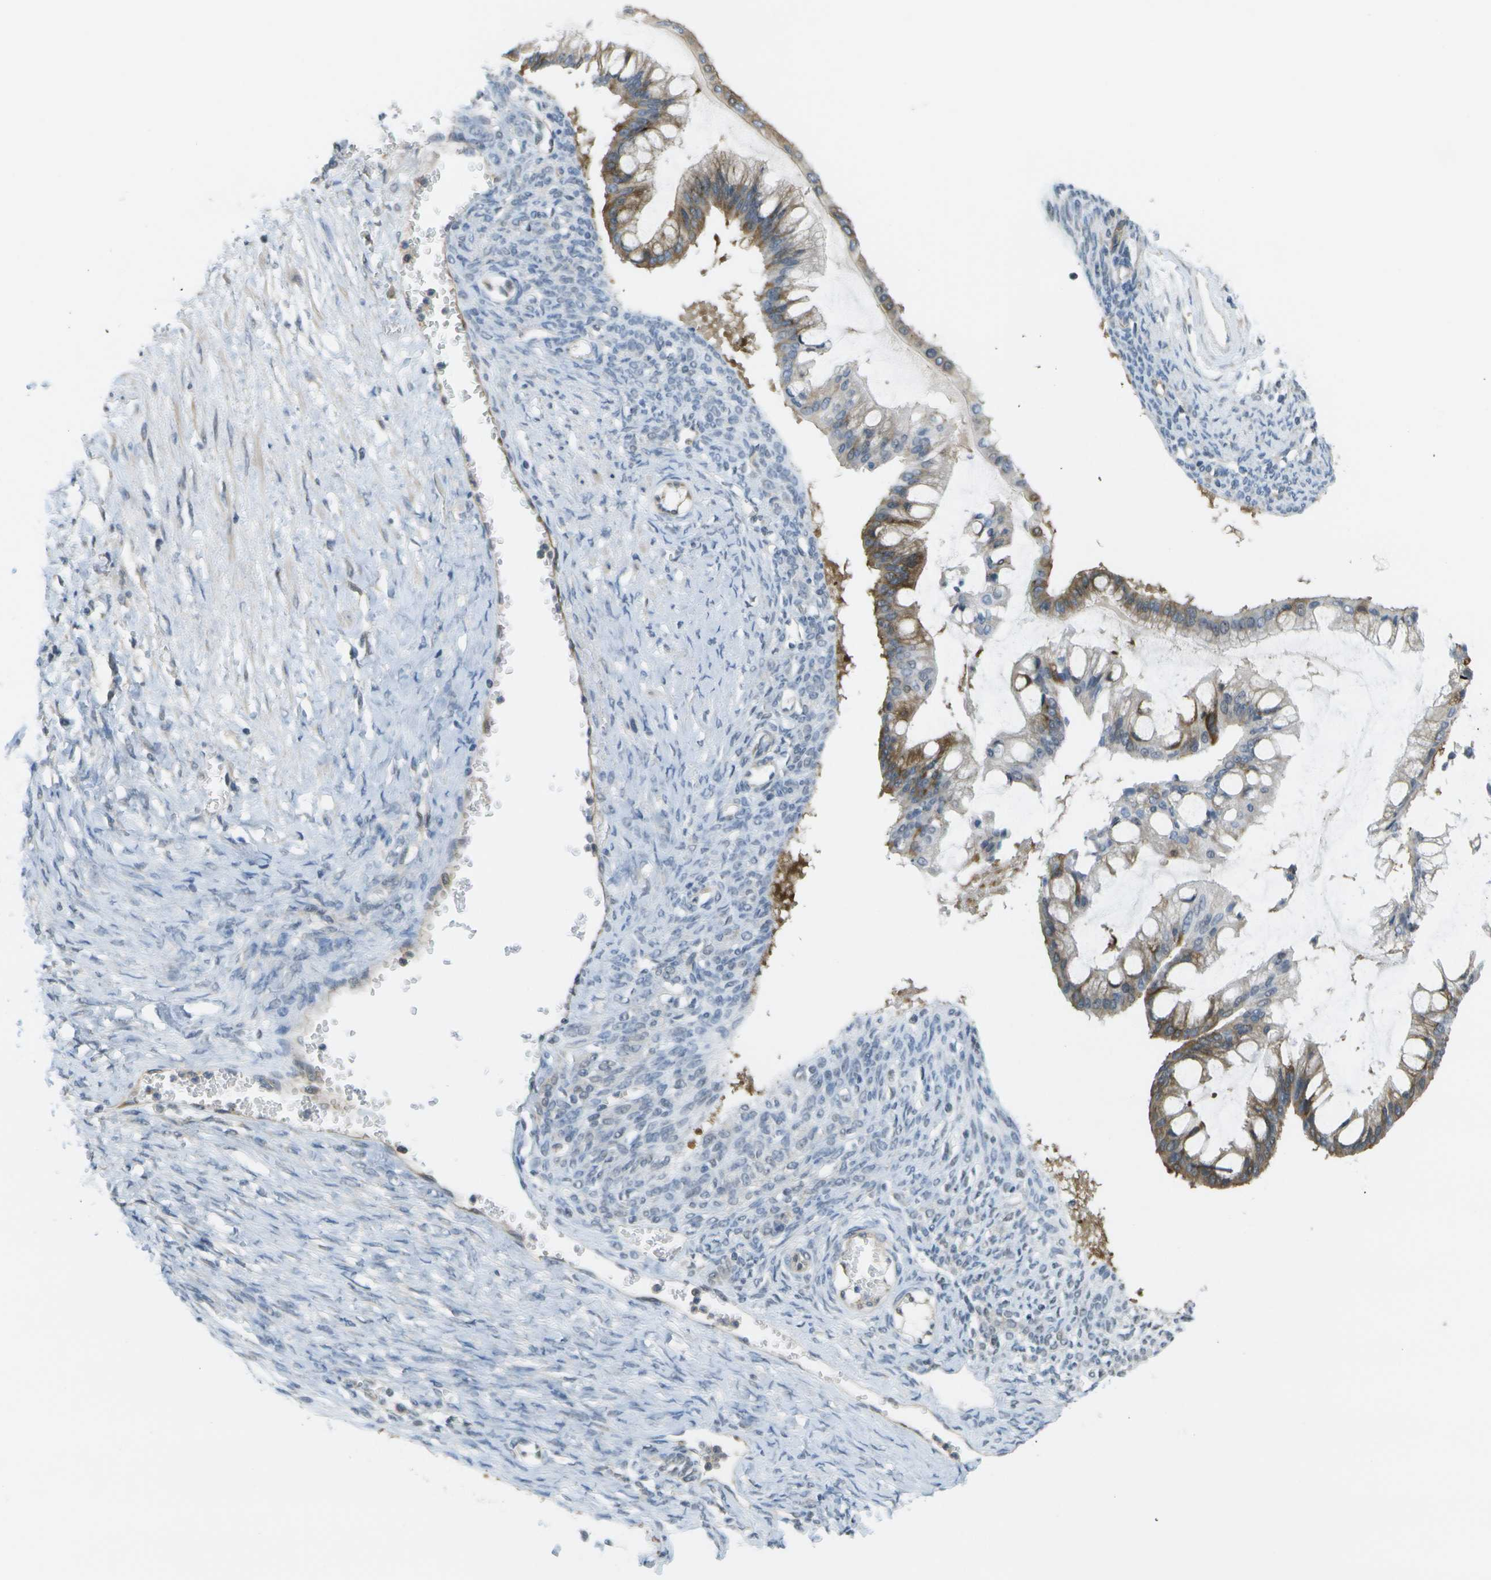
{"staining": {"intensity": "moderate", "quantity": "25%-75%", "location": "cytoplasmic/membranous"}, "tissue": "ovarian cancer", "cell_type": "Tumor cells", "image_type": "cancer", "snomed": [{"axis": "morphology", "description": "Cystadenocarcinoma, mucinous, NOS"}, {"axis": "topography", "description": "Ovary"}], "caption": "Human mucinous cystadenocarcinoma (ovarian) stained with a protein marker reveals moderate staining in tumor cells.", "gene": "MARCHF8", "patient": {"sex": "female", "age": 73}}